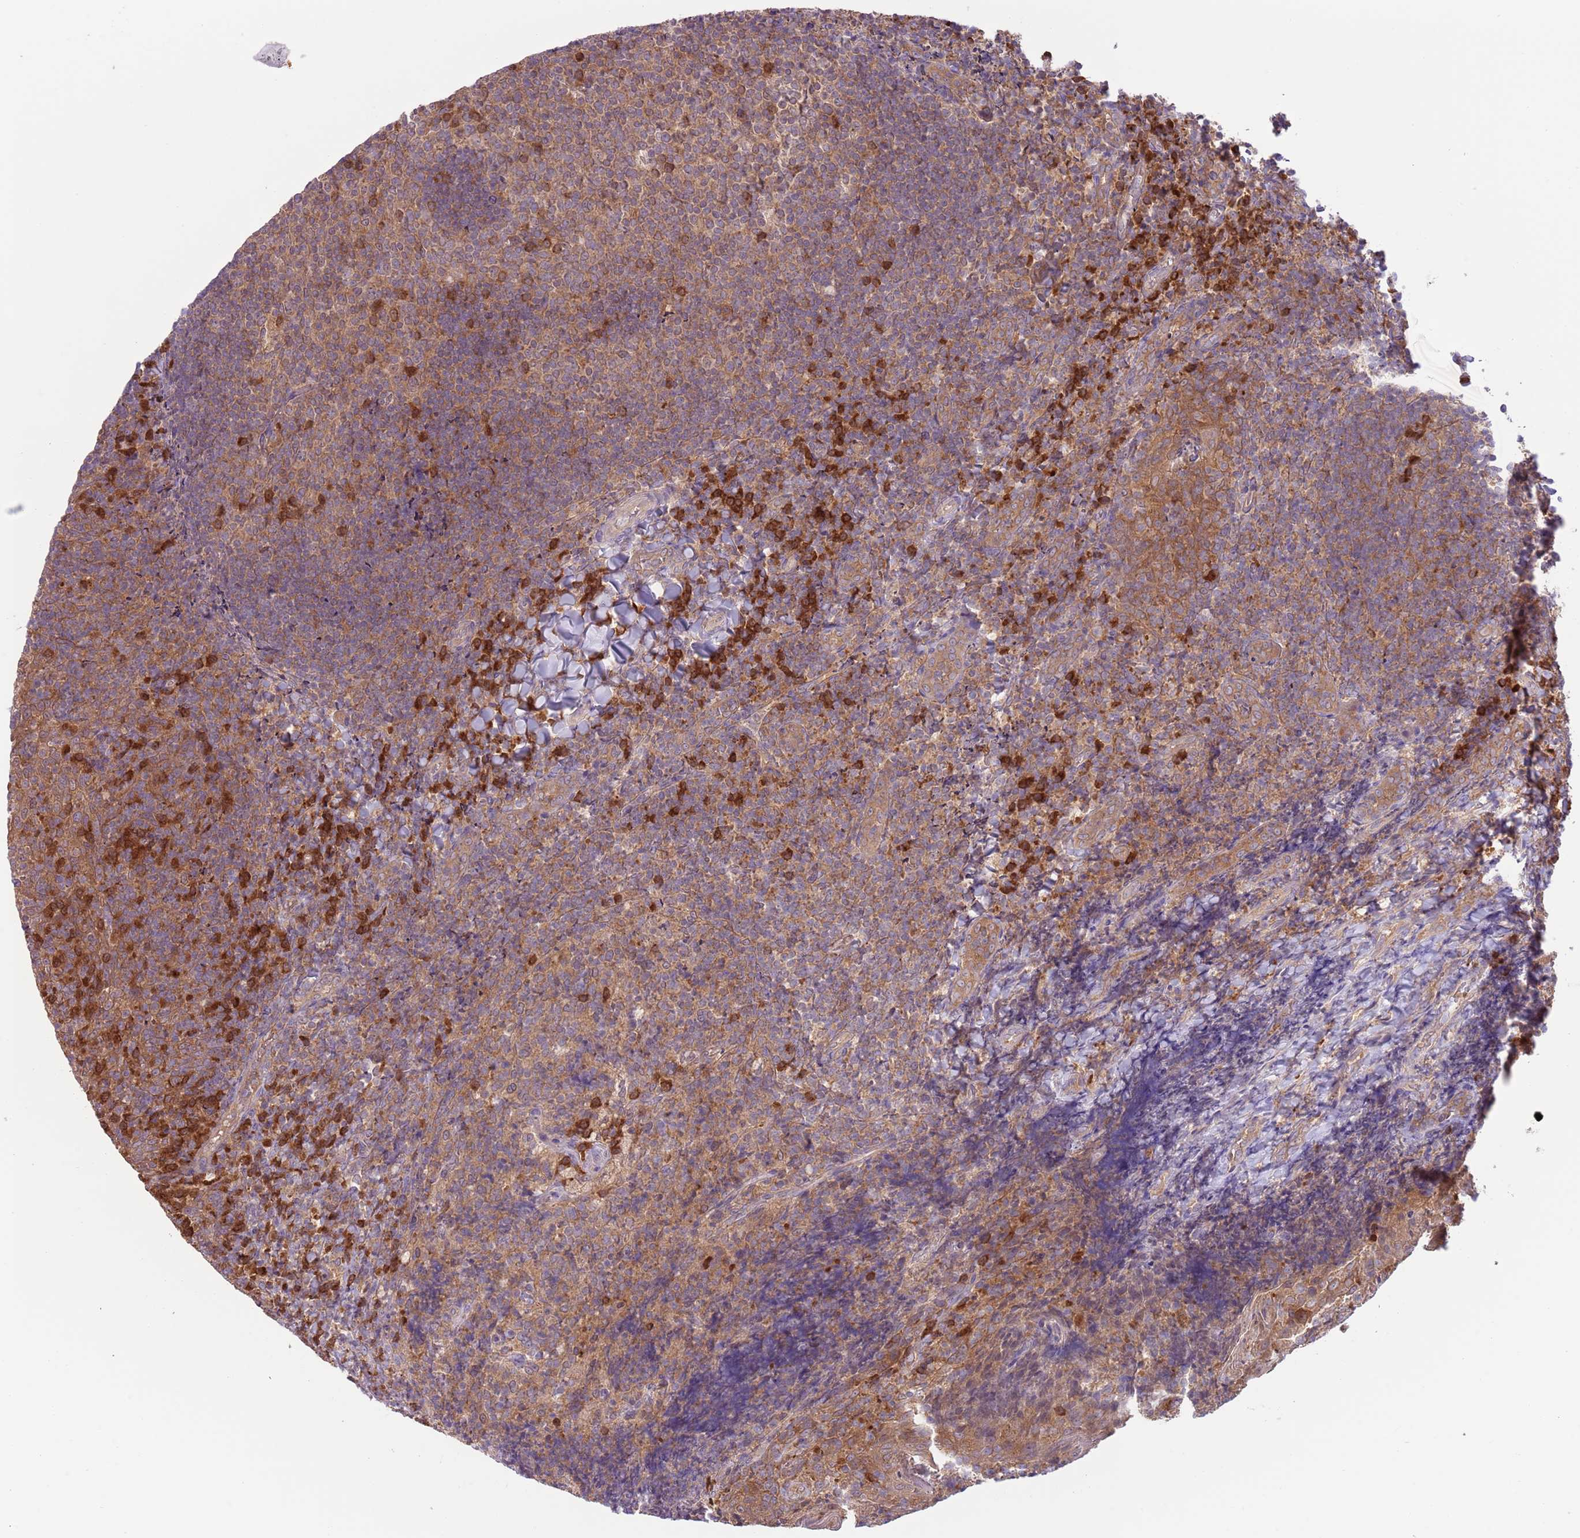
{"staining": {"intensity": "moderate", "quantity": "25%-75%", "location": "cytoplasmic/membranous"}, "tissue": "tonsil", "cell_type": "Germinal center cells", "image_type": "normal", "snomed": [{"axis": "morphology", "description": "Normal tissue, NOS"}, {"axis": "topography", "description": "Tonsil"}], "caption": "IHC histopathology image of benign human tonsil stained for a protein (brown), which demonstrates medium levels of moderate cytoplasmic/membranous staining in approximately 25%-75% of germinal center cells.", "gene": "COPE", "patient": {"sex": "female", "age": 10}}